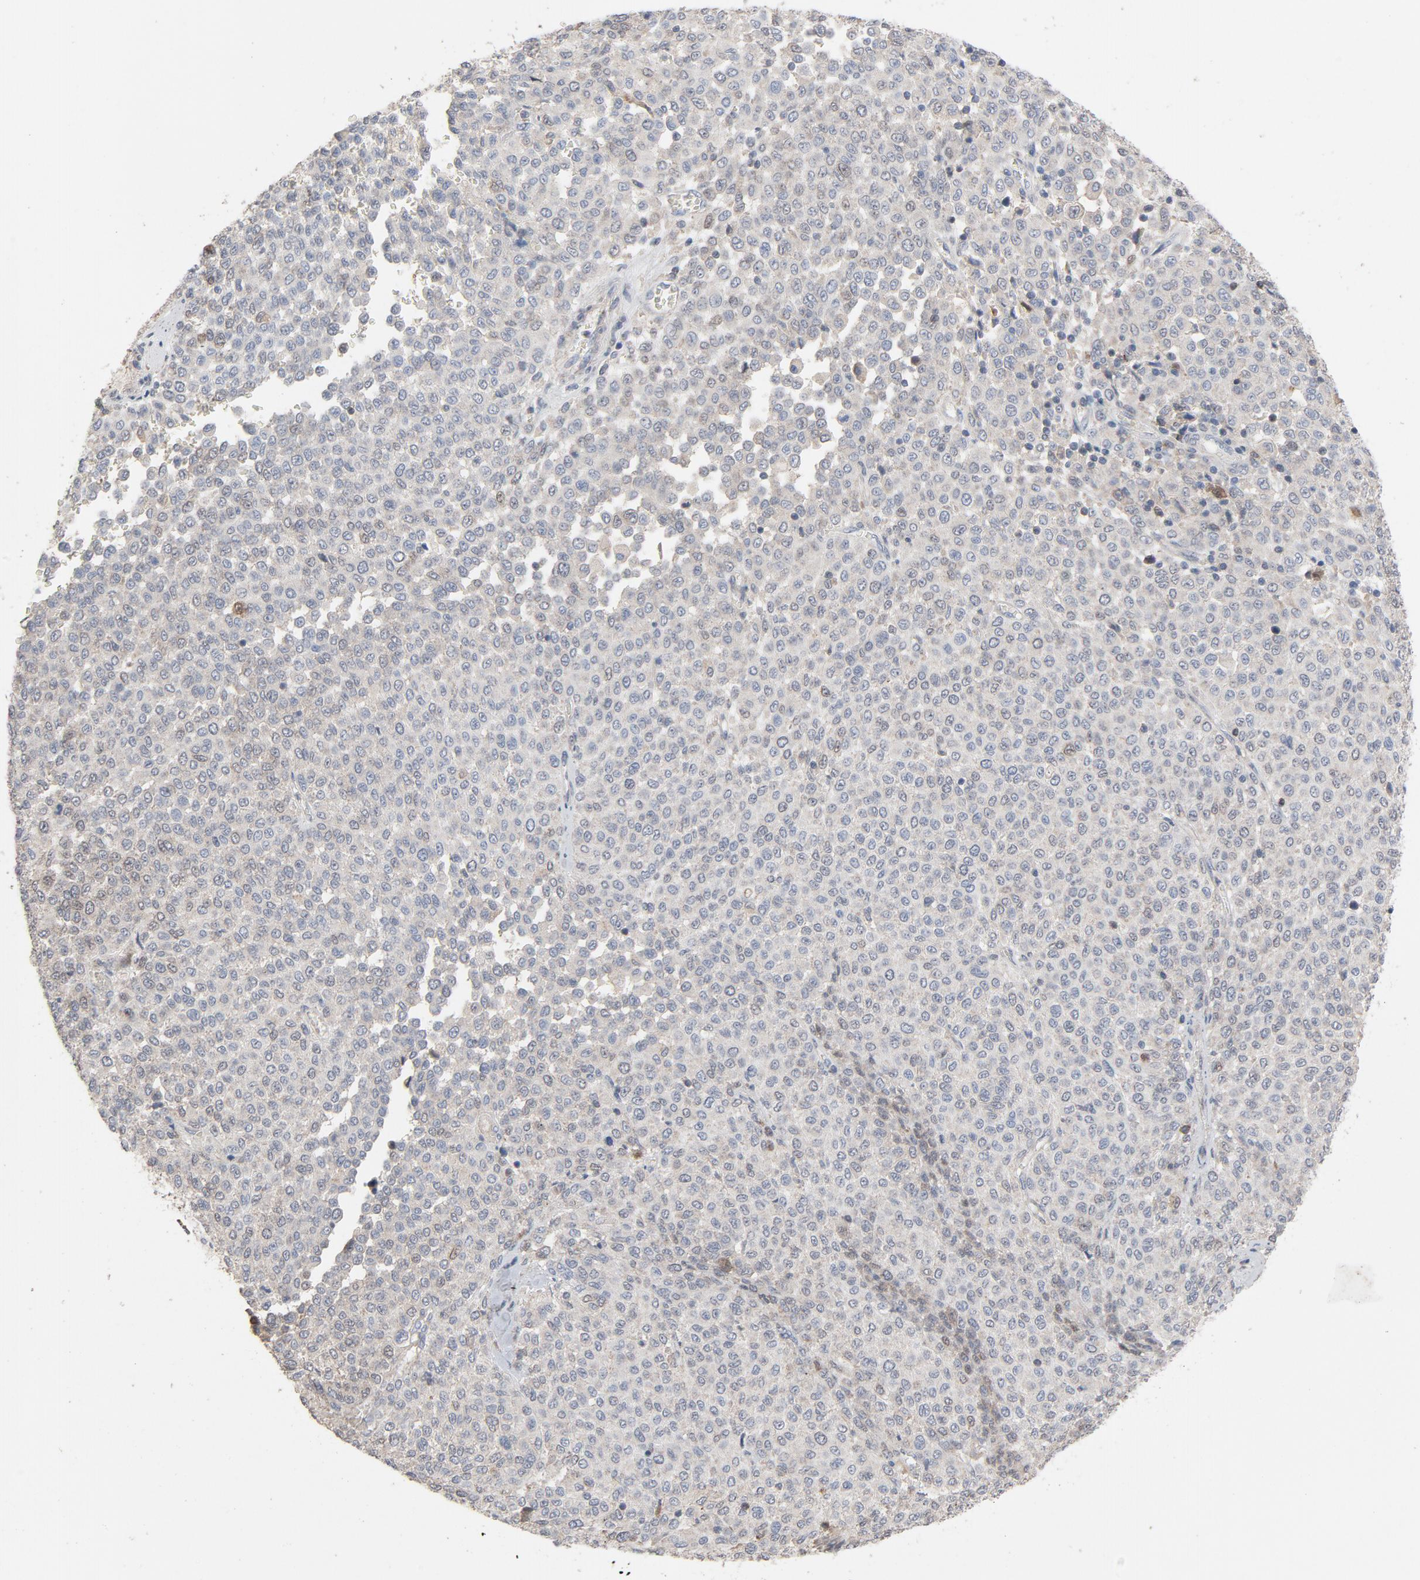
{"staining": {"intensity": "weak", "quantity": "<25%", "location": "cytoplasmic/membranous"}, "tissue": "melanoma", "cell_type": "Tumor cells", "image_type": "cancer", "snomed": [{"axis": "morphology", "description": "Malignant melanoma, Metastatic site"}, {"axis": "topography", "description": "Pancreas"}], "caption": "A high-resolution image shows immunohistochemistry staining of melanoma, which reveals no significant expression in tumor cells. The staining is performed using DAB brown chromogen with nuclei counter-stained in using hematoxylin.", "gene": "CDK6", "patient": {"sex": "female", "age": 30}}